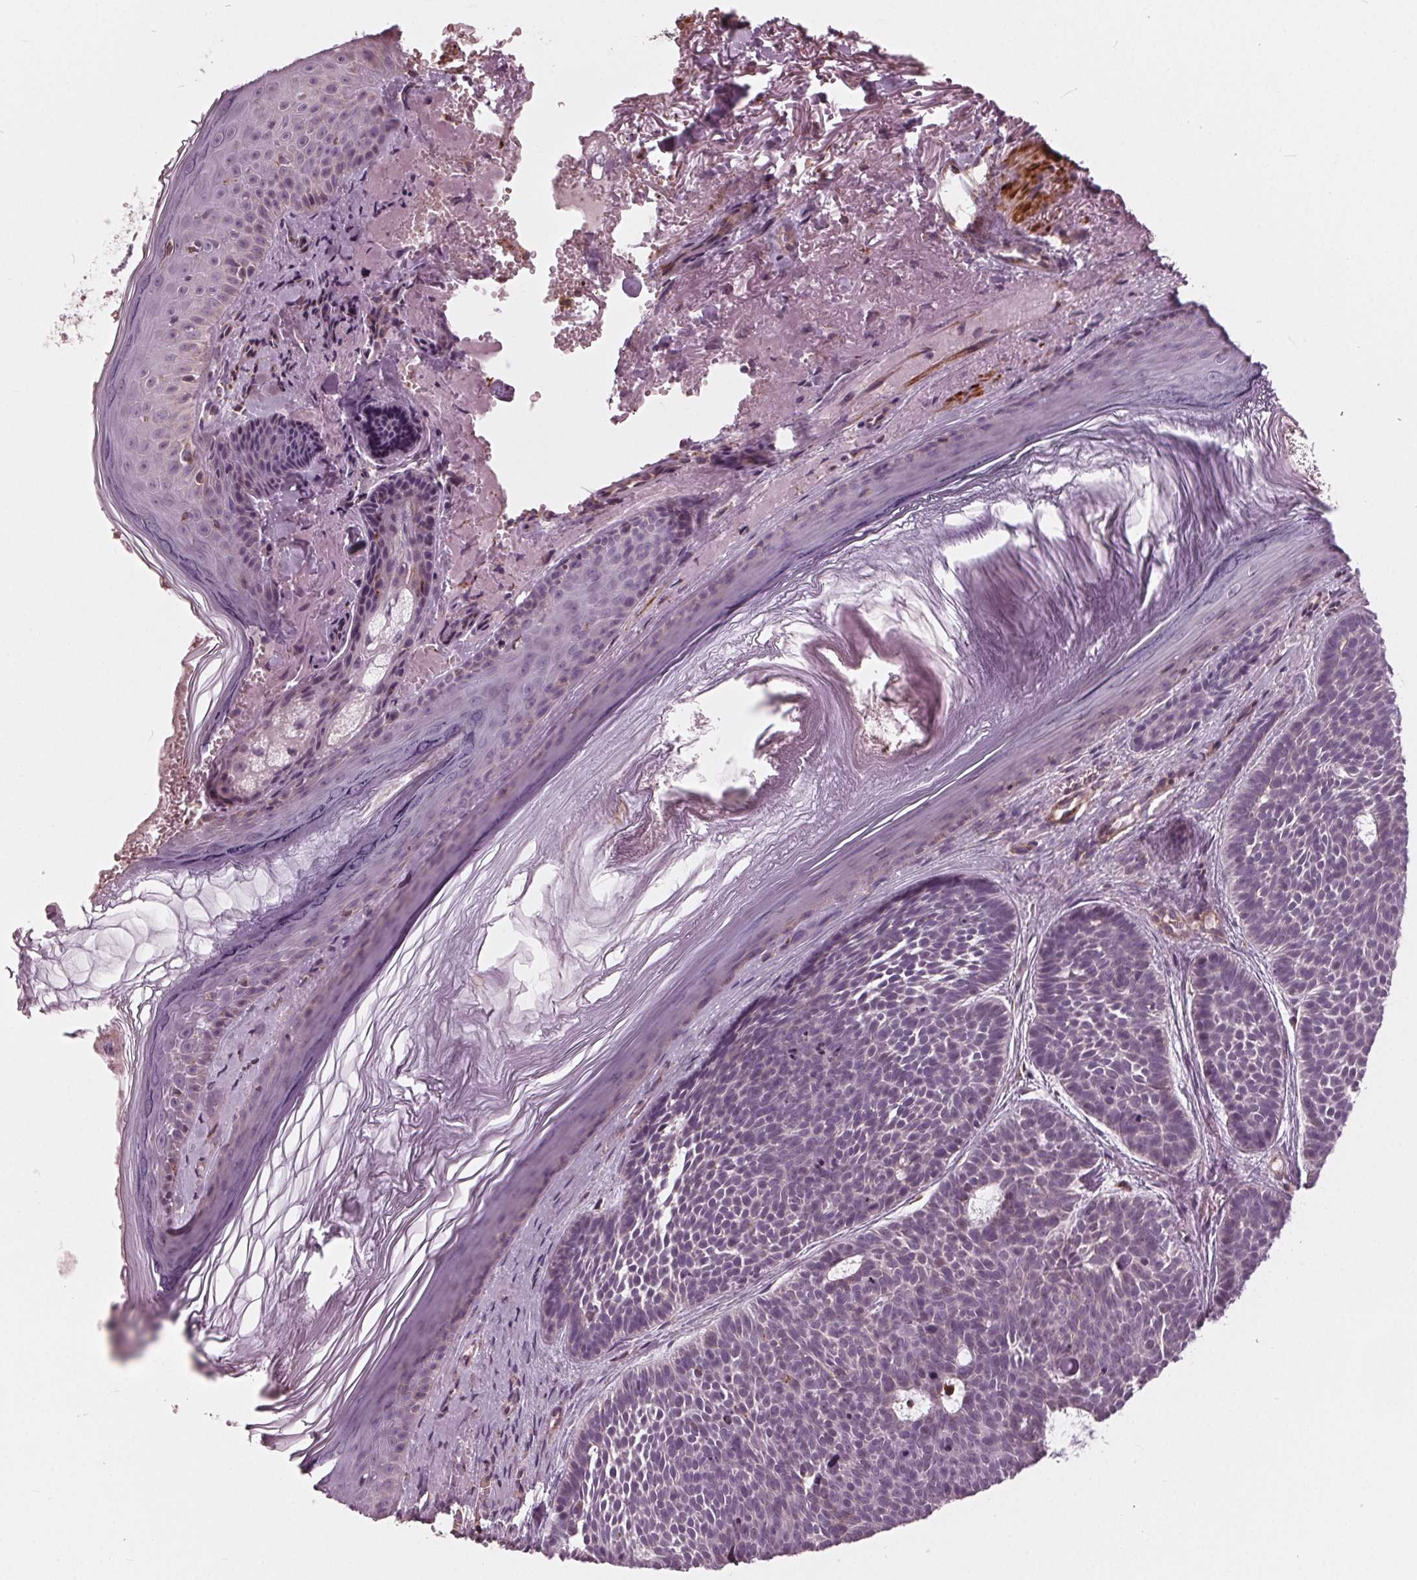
{"staining": {"intensity": "negative", "quantity": "none", "location": "none"}, "tissue": "skin cancer", "cell_type": "Tumor cells", "image_type": "cancer", "snomed": [{"axis": "morphology", "description": "Basal cell carcinoma"}, {"axis": "topography", "description": "Skin"}], "caption": "Tumor cells show no significant expression in basal cell carcinoma (skin).", "gene": "DCAF4L2", "patient": {"sex": "male", "age": 81}}